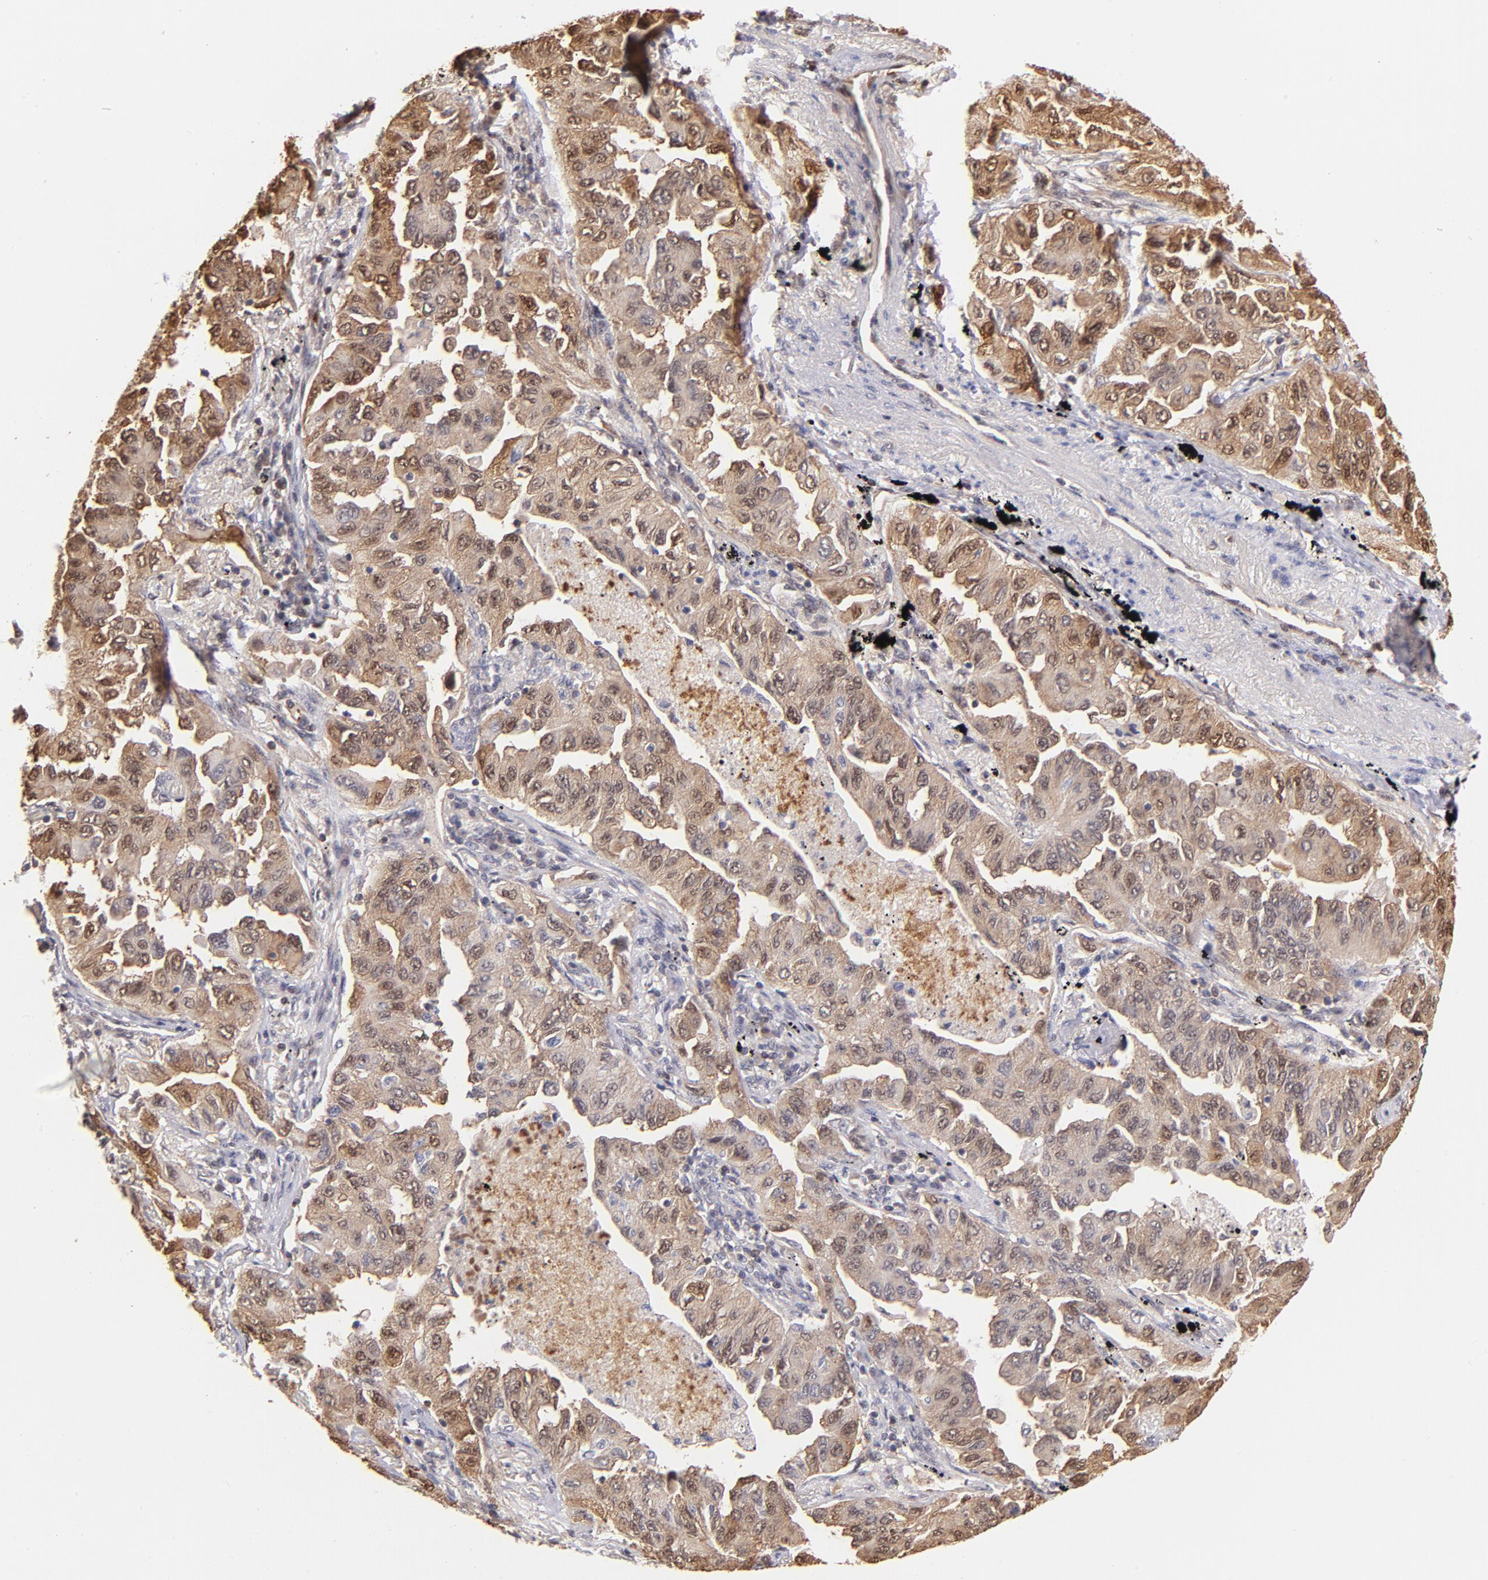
{"staining": {"intensity": "moderate", "quantity": ">75%", "location": "cytoplasmic/membranous,nuclear"}, "tissue": "lung cancer", "cell_type": "Tumor cells", "image_type": "cancer", "snomed": [{"axis": "morphology", "description": "Adenocarcinoma, NOS"}, {"axis": "topography", "description": "Lung"}], "caption": "High-power microscopy captured an immunohistochemistry (IHC) histopathology image of adenocarcinoma (lung), revealing moderate cytoplasmic/membranous and nuclear staining in about >75% of tumor cells. Using DAB (3,3'-diaminobenzidine) (brown) and hematoxylin (blue) stains, captured at high magnification using brightfield microscopy.", "gene": "YWHAB", "patient": {"sex": "female", "age": 65}}